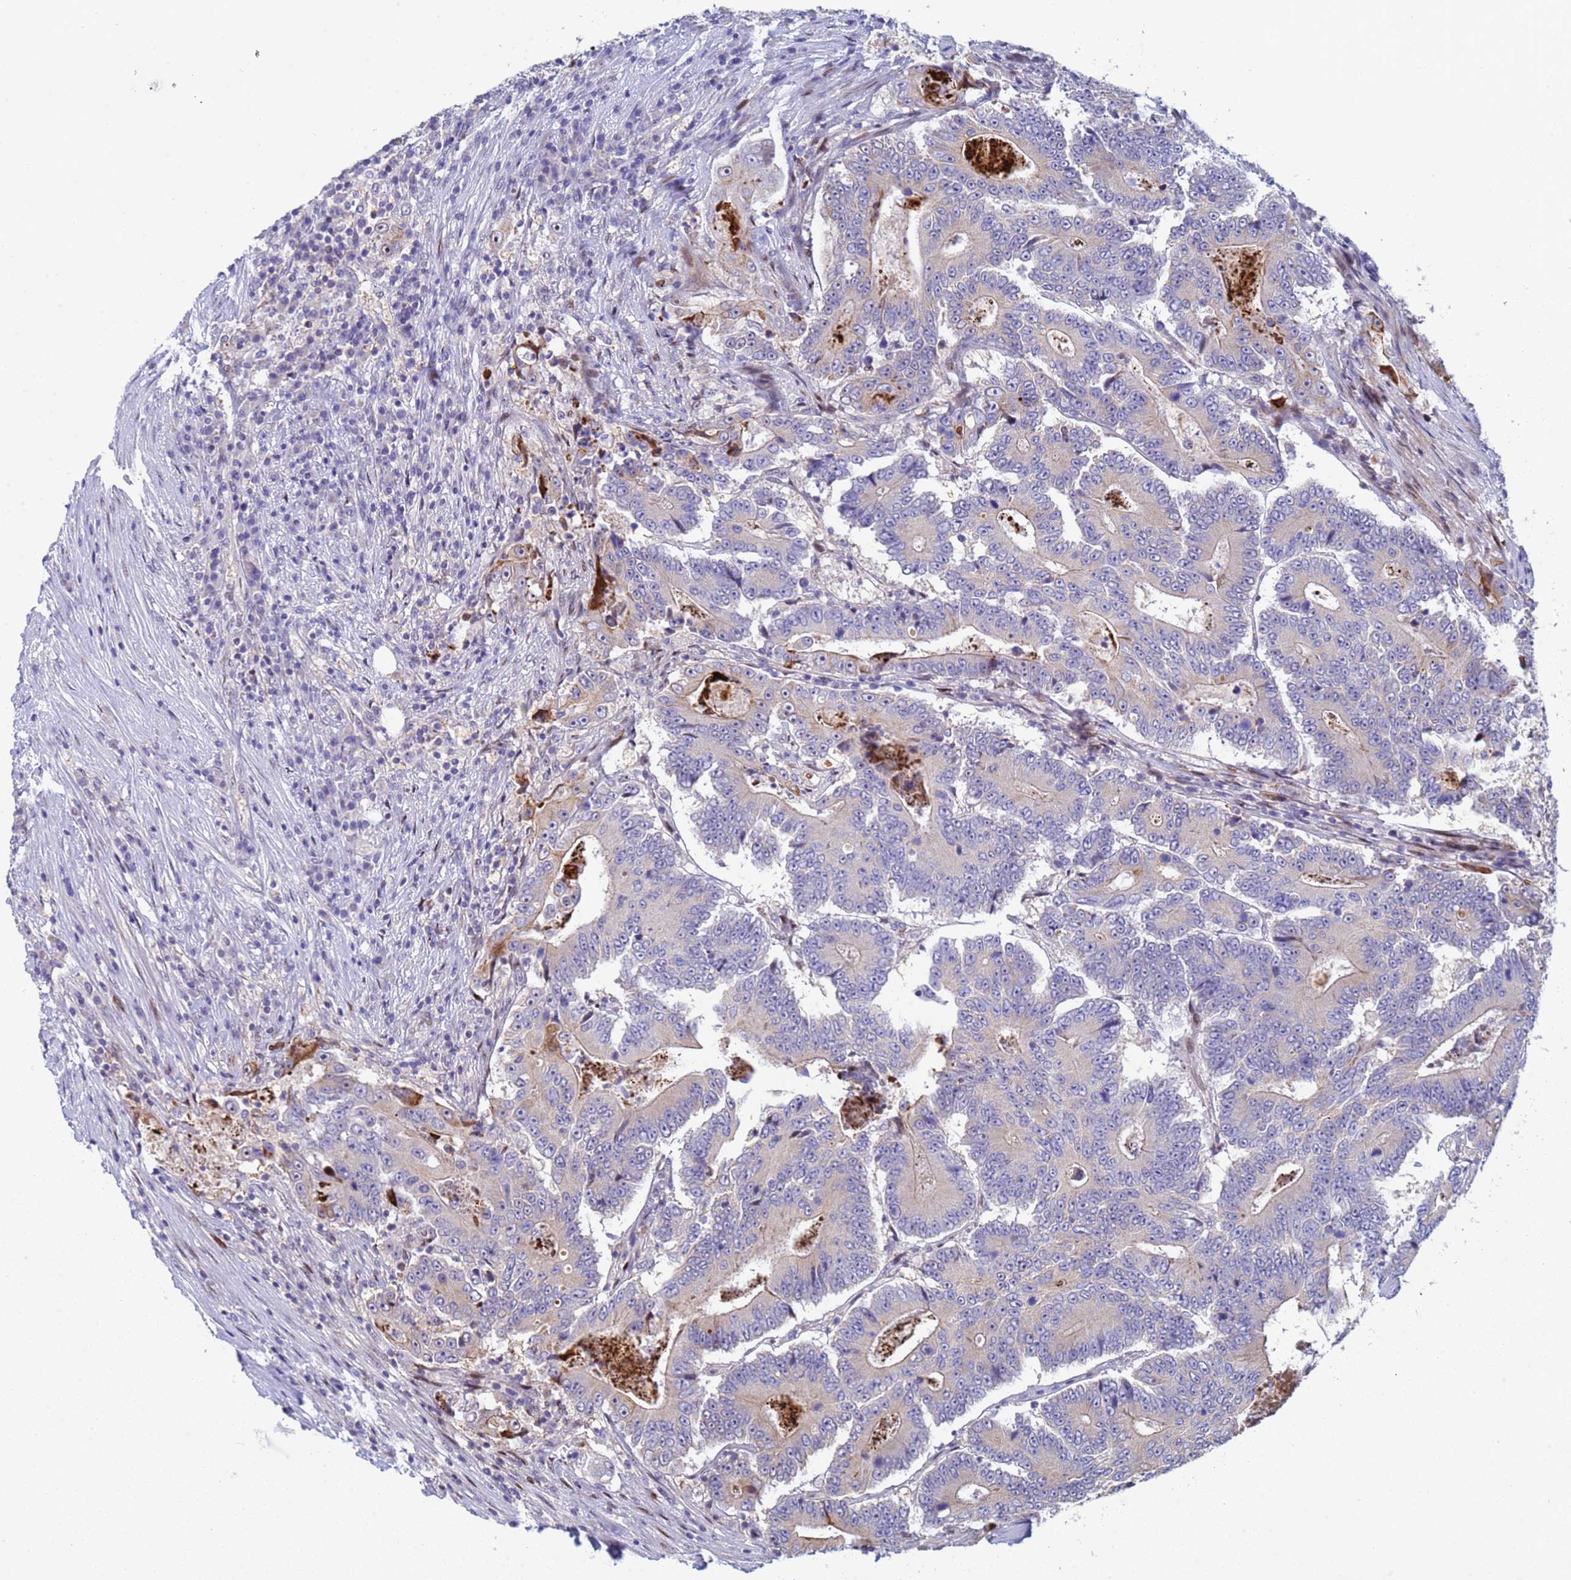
{"staining": {"intensity": "negative", "quantity": "none", "location": "none"}, "tissue": "colorectal cancer", "cell_type": "Tumor cells", "image_type": "cancer", "snomed": [{"axis": "morphology", "description": "Adenocarcinoma, NOS"}, {"axis": "topography", "description": "Colon"}], "caption": "Tumor cells are negative for brown protein staining in colorectal adenocarcinoma.", "gene": "PPP6R1", "patient": {"sex": "male", "age": 83}}